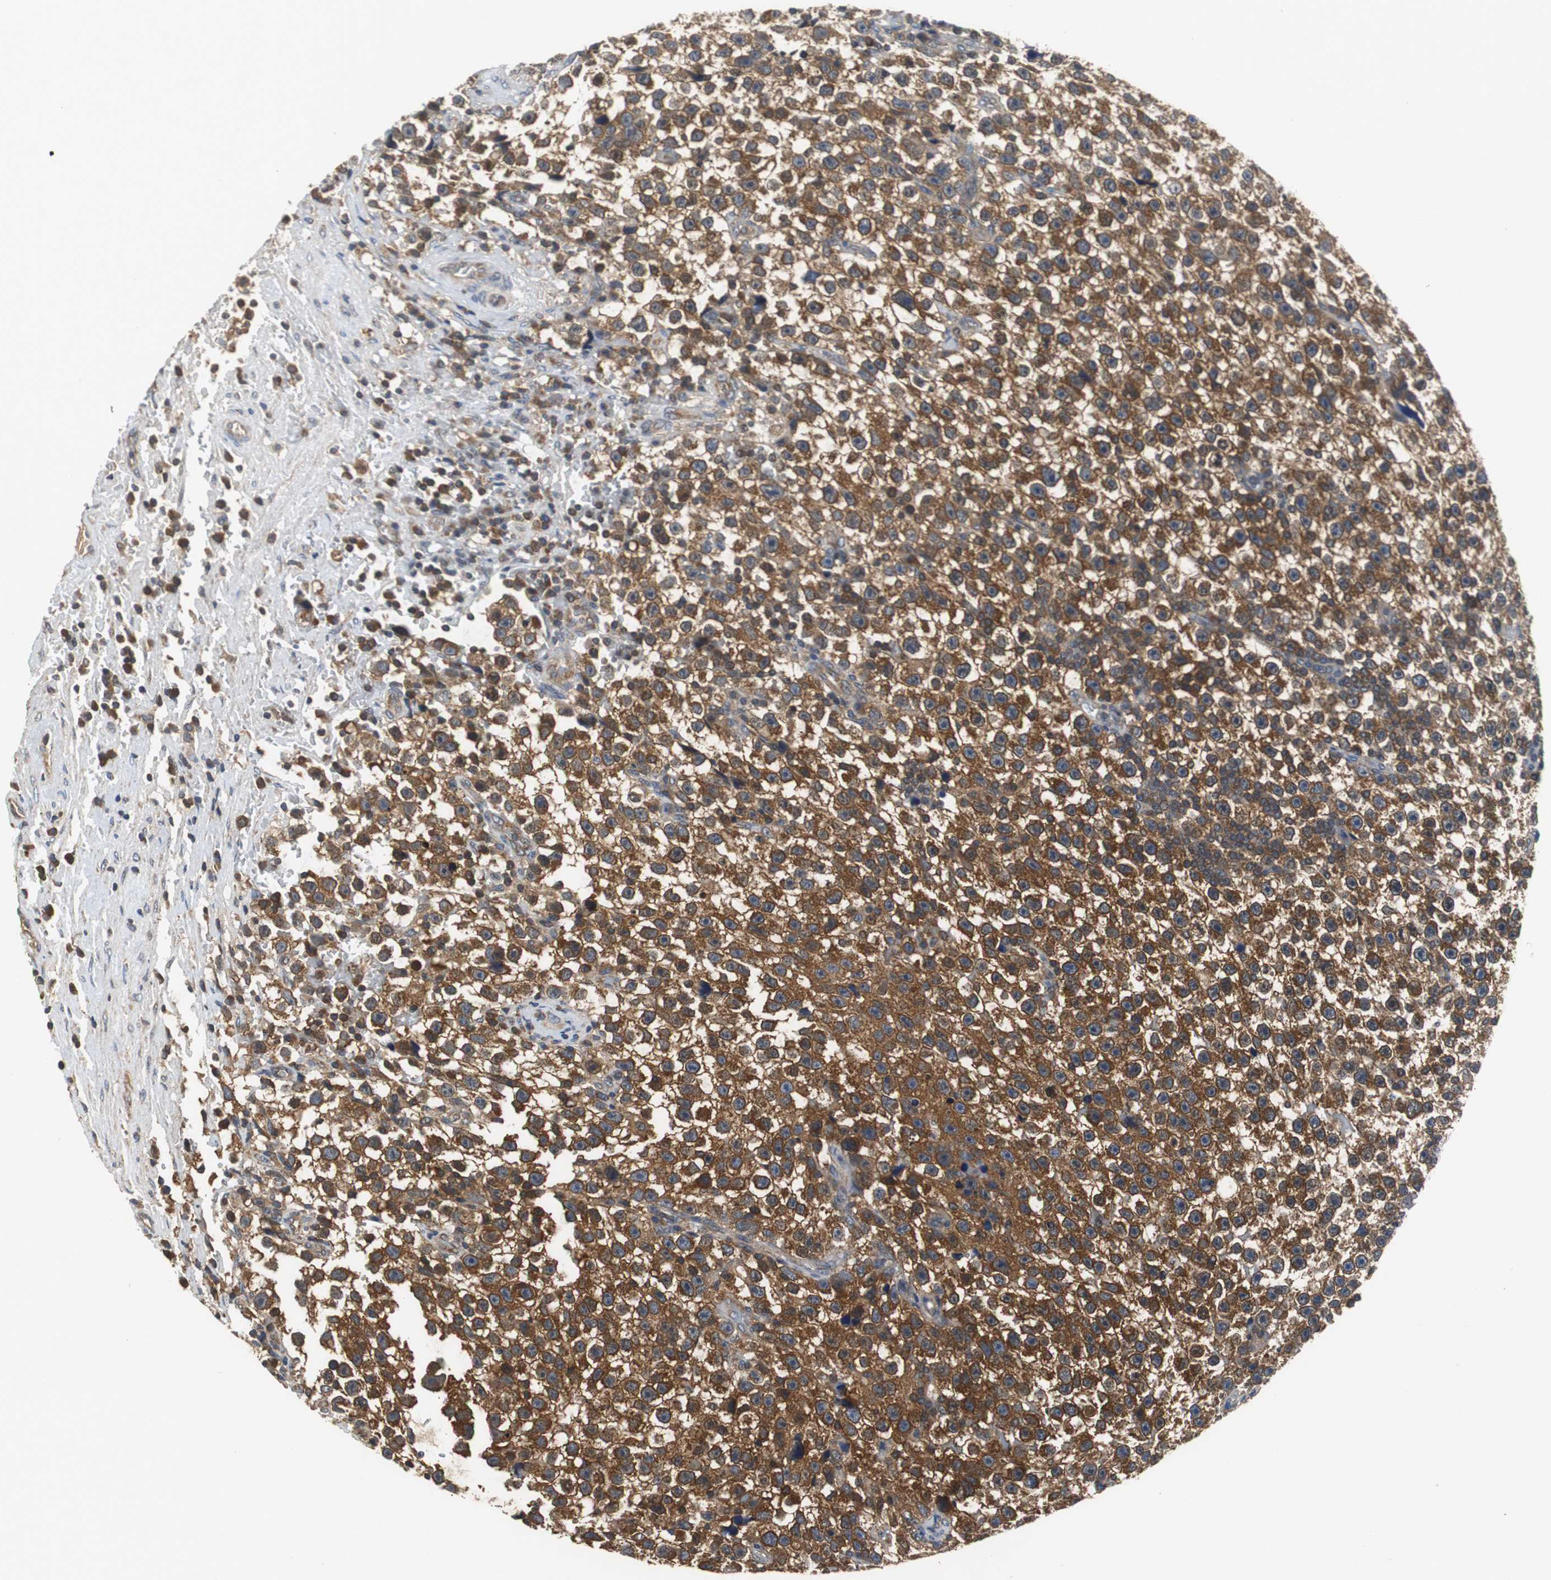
{"staining": {"intensity": "strong", "quantity": ">75%", "location": "cytoplasmic/membranous"}, "tissue": "testis cancer", "cell_type": "Tumor cells", "image_type": "cancer", "snomed": [{"axis": "morphology", "description": "Seminoma, NOS"}, {"axis": "topography", "description": "Testis"}], "caption": "This image demonstrates immunohistochemistry staining of human testis cancer (seminoma), with high strong cytoplasmic/membranous expression in about >75% of tumor cells.", "gene": "VBP1", "patient": {"sex": "male", "age": 33}}